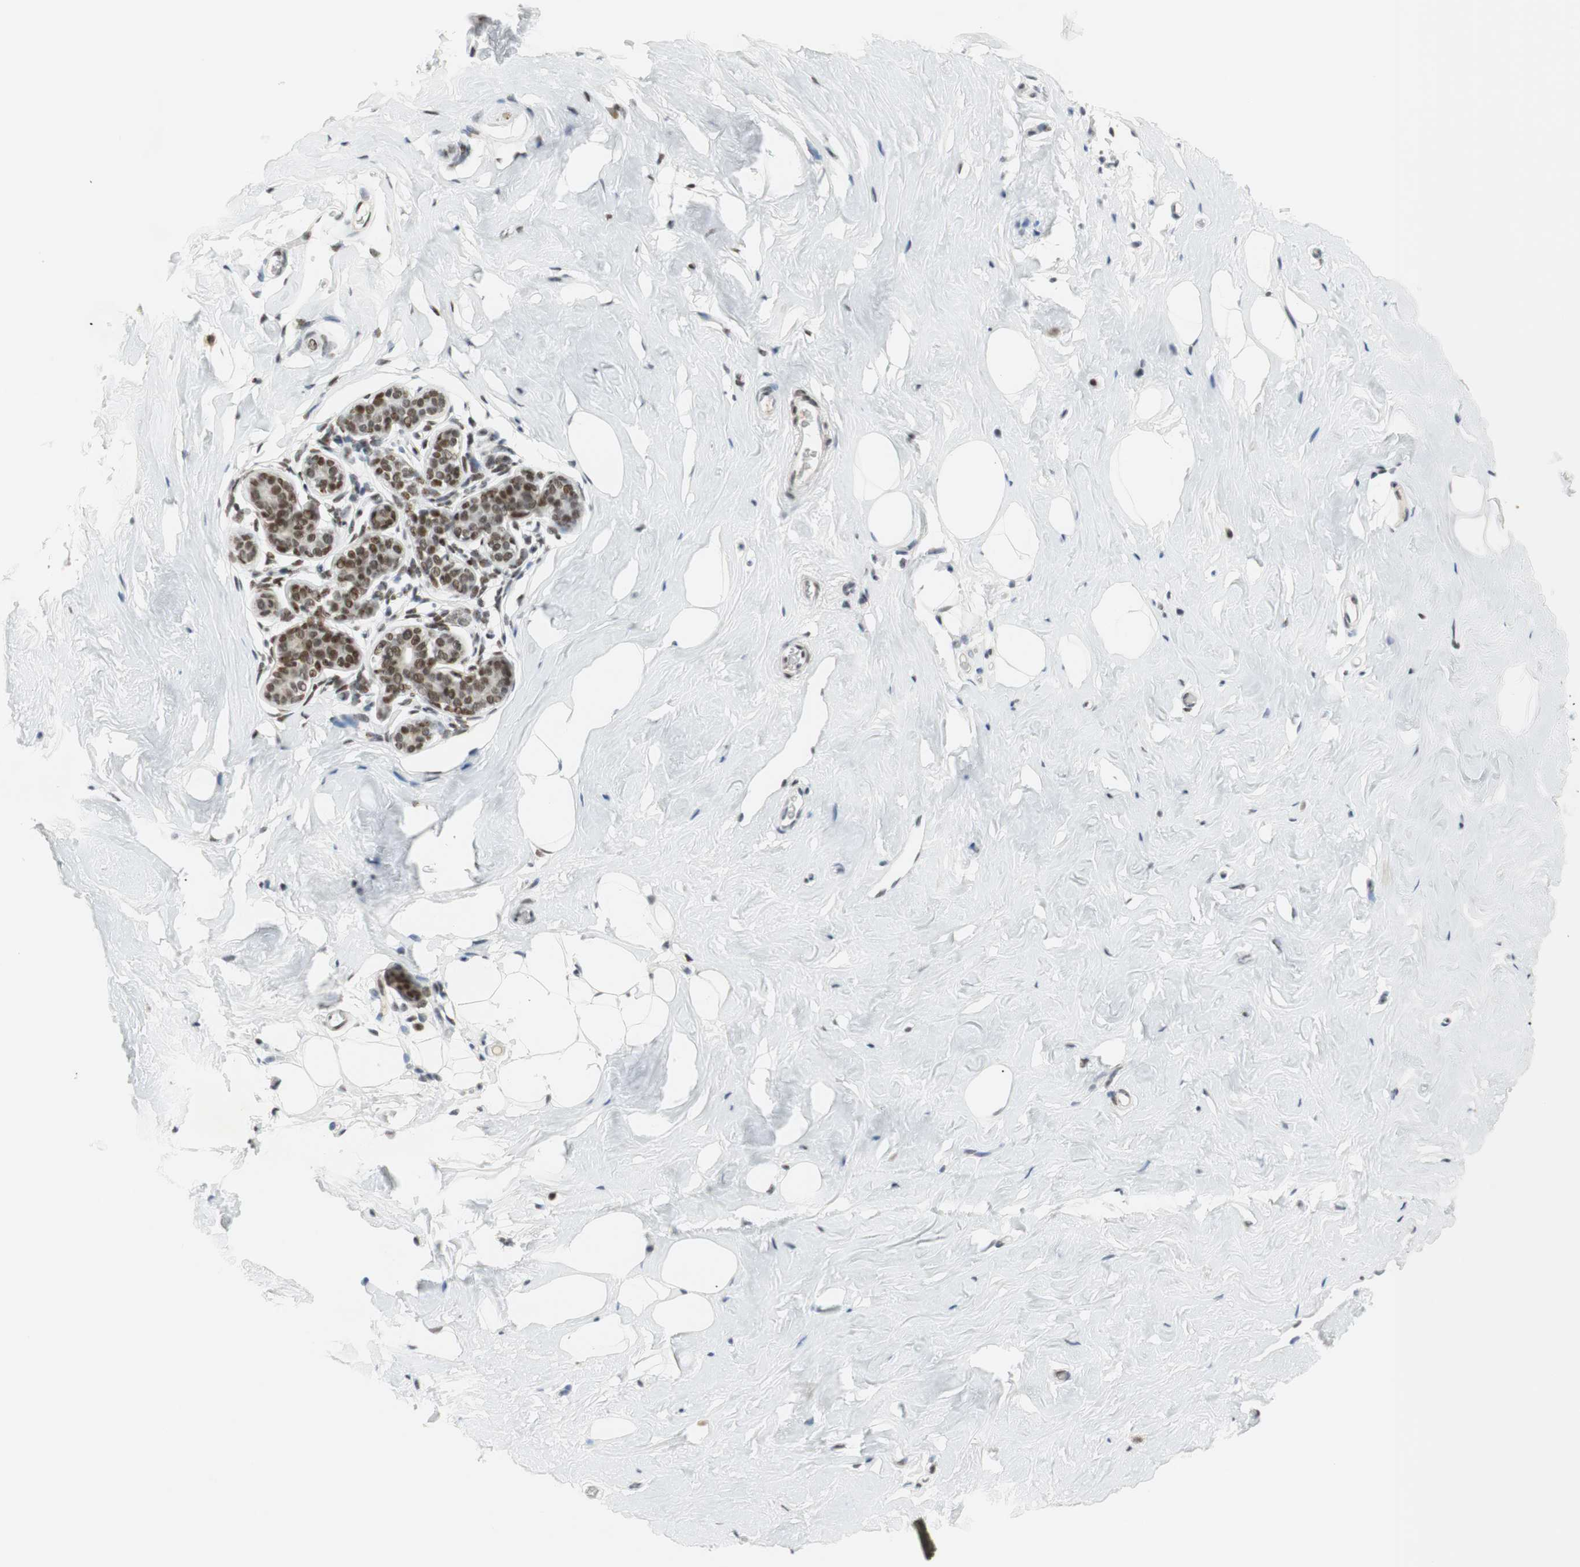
{"staining": {"intensity": "weak", "quantity": ">75%", "location": "nuclear"}, "tissue": "breast", "cell_type": "Adipocytes", "image_type": "normal", "snomed": [{"axis": "morphology", "description": "Normal tissue, NOS"}, {"axis": "topography", "description": "Breast"}], "caption": "Immunohistochemical staining of unremarkable human breast exhibits low levels of weak nuclear expression in about >75% of adipocytes. (IHC, brightfield microscopy, high magnification).", "gene": "BMI1", "patient": {"sex": "female", "age": 75}}